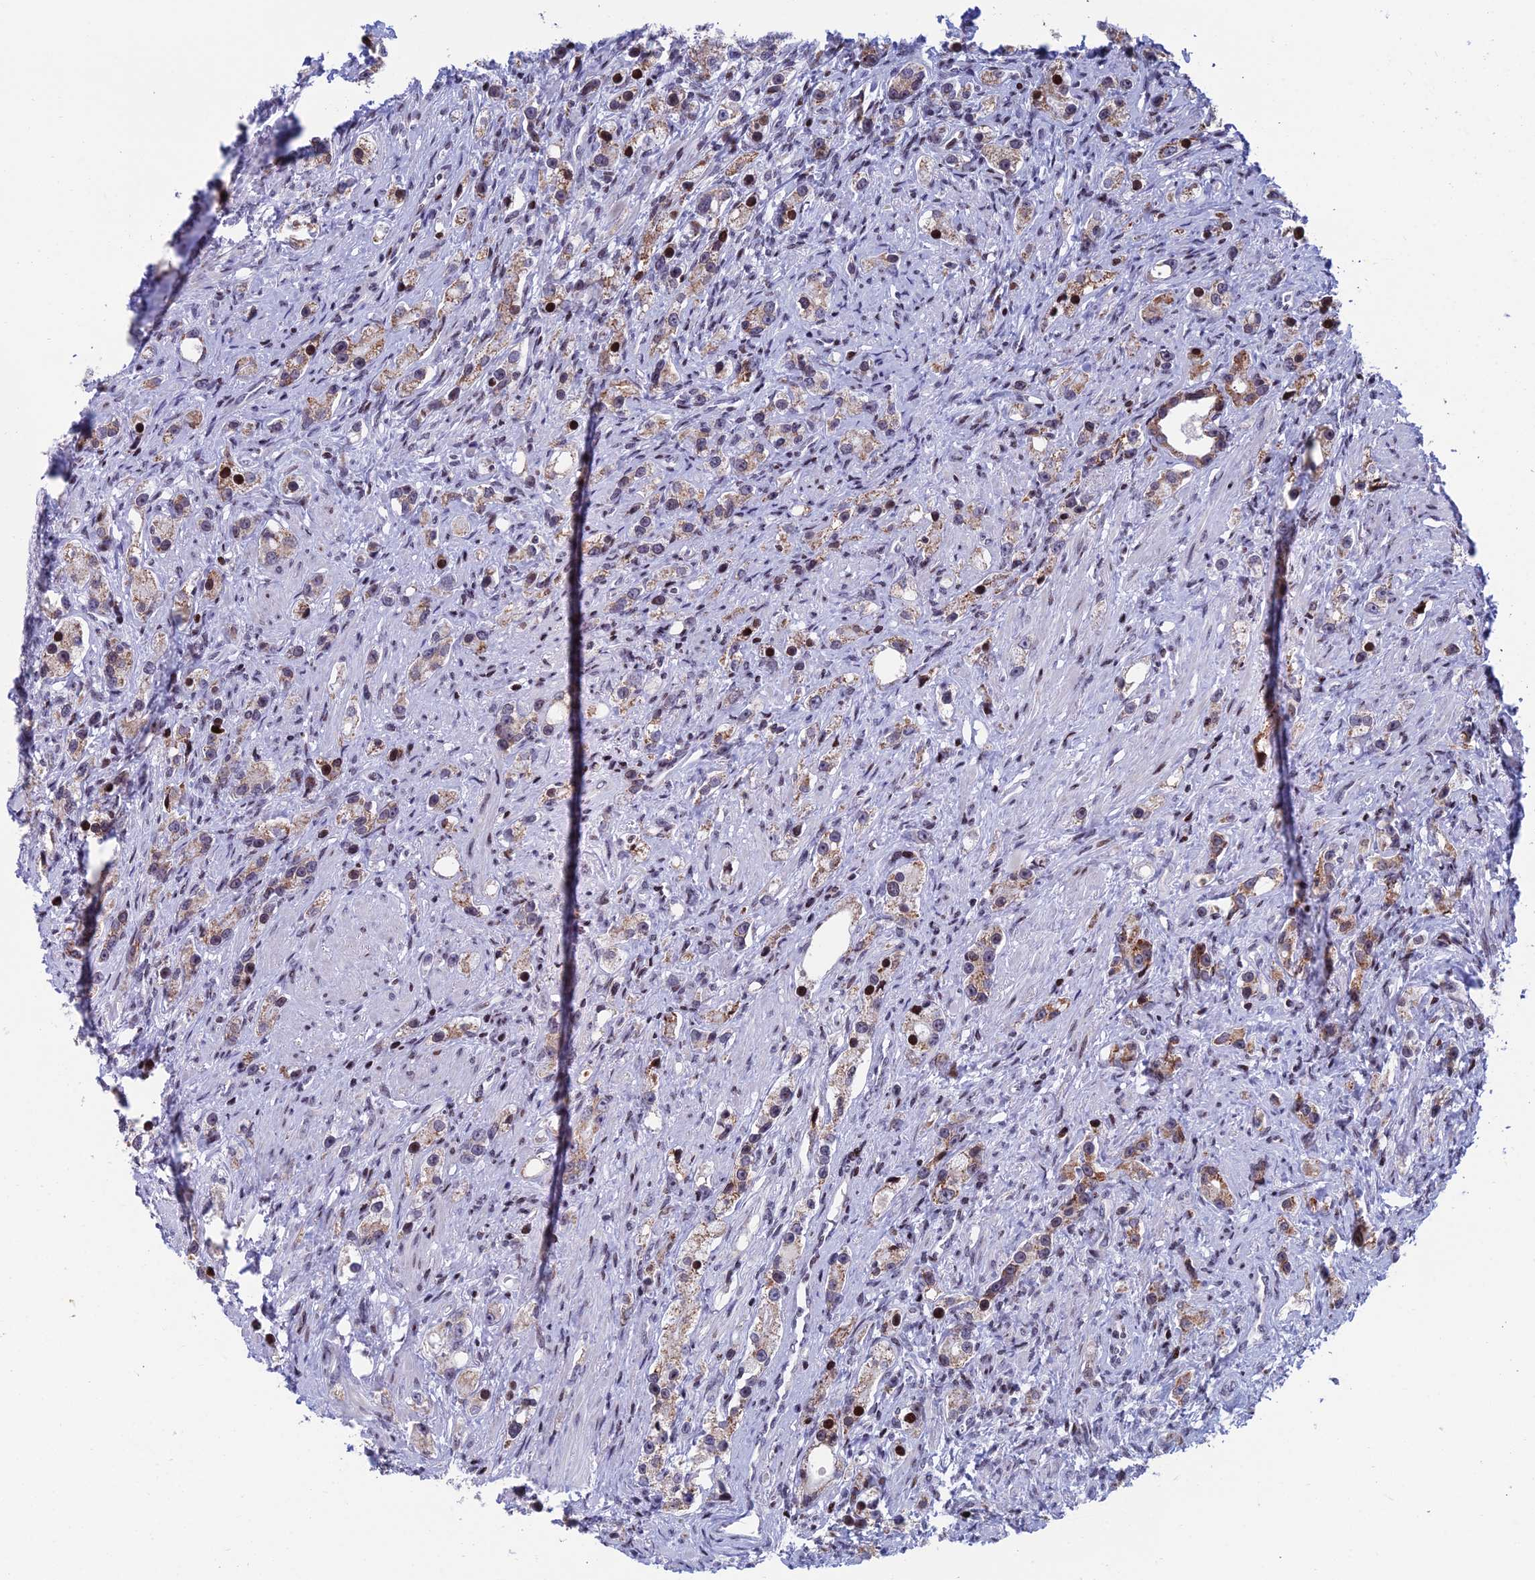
{"staining": {"intensity": "moderate", "quantity": "25%-75%", "location": "cytoplasmic/membranous"}, "tissue": "prostate cancer", "cell_type": "Tumor cells", "image_type": "cancer", "snomed": [{"axis": "morphology", "description": "Adenocarcinoma, High grade"}, {"axis": "topography", "description": "Prostate"}], "caption": "Immunohistochemical staining of human prostate cancer displays moderate cytoplasmic/membranous protein expression in approximately 25%-75% of tumor cells. The staining was performed using DAB (3,3'-diaminobenzidine) to visualize the protein expression in brown, while the nuclei were stained in blue with hematoxylin (Magnification: 20x).", "gene": "AFF3", "patient": {"sex": "male", "age": 63}}